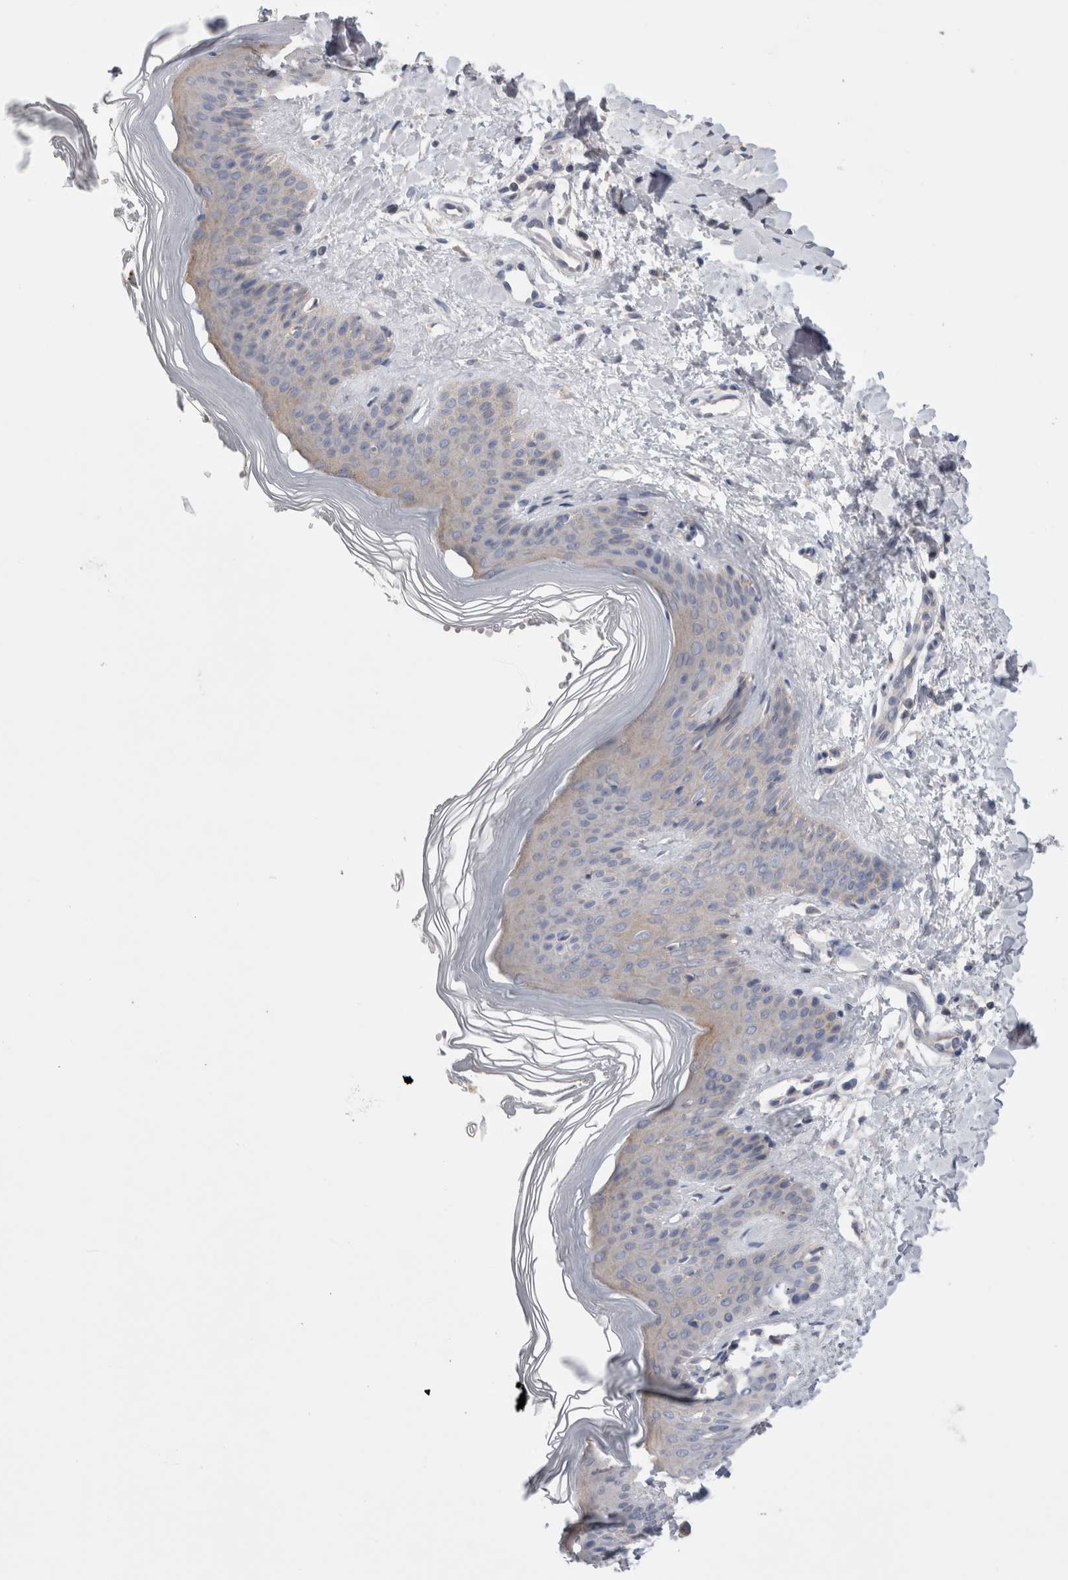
{"staining": {"intensity": "negative", "quantity": "none", "location": "none"}, "tissue": "skin", "cell_type": "Fibroblasts", "image_type": "normal", "snomed": [{"axis": "morphology", "description": "Normal tissue, NOS"}, {"axis": "morphology", "description": "Malignant melanoma, Metastatic site"}, {"axis": "topography", "description": "Skin"}], "caption": "DAB immunohistochemical staining of normal skin reveals no significant expression in fibroblasts.", "gene": "OTOR", "patient": {"sex": "male", "age": 41}}